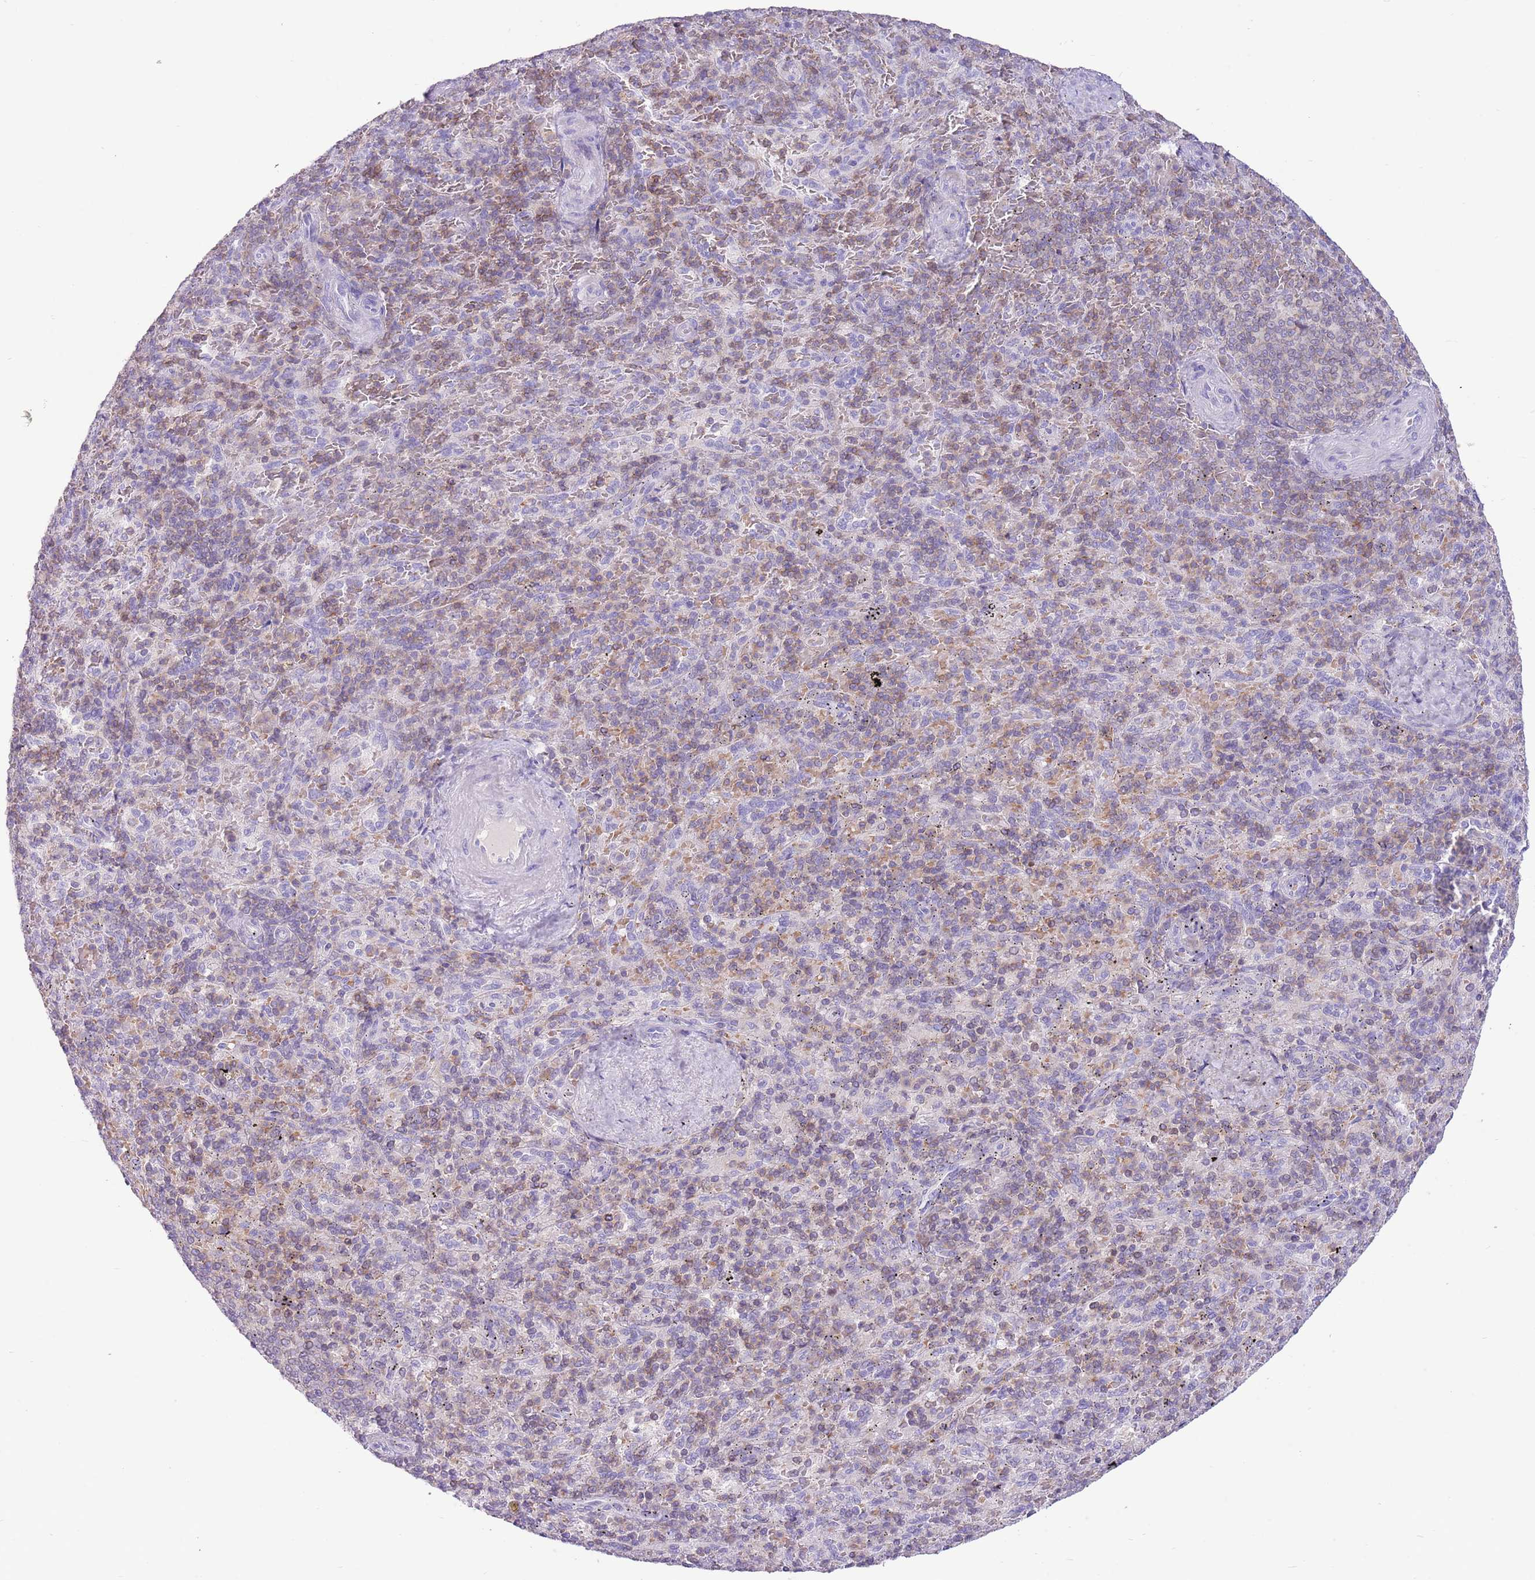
{"staining": {"intensity": "moderate", "quantity": "<25%", "location": "cytoplasmic/membranous"}, "tissue": "spleen", "cell_type": "Cells in red pulp", "image_type": "normal", "snomed": [{"axis": "morphology", "description": "Normal tissue, NOS"}, {"axis": "topography", "description": "Spleen"}], "caption": "Unremarkable spleen displays moderate cytoplasmic/membranous staining in approximately <25% of cells in red pulp.", "gene": "OR4Q3", "patient": {"sex": "male", "age": 82}}